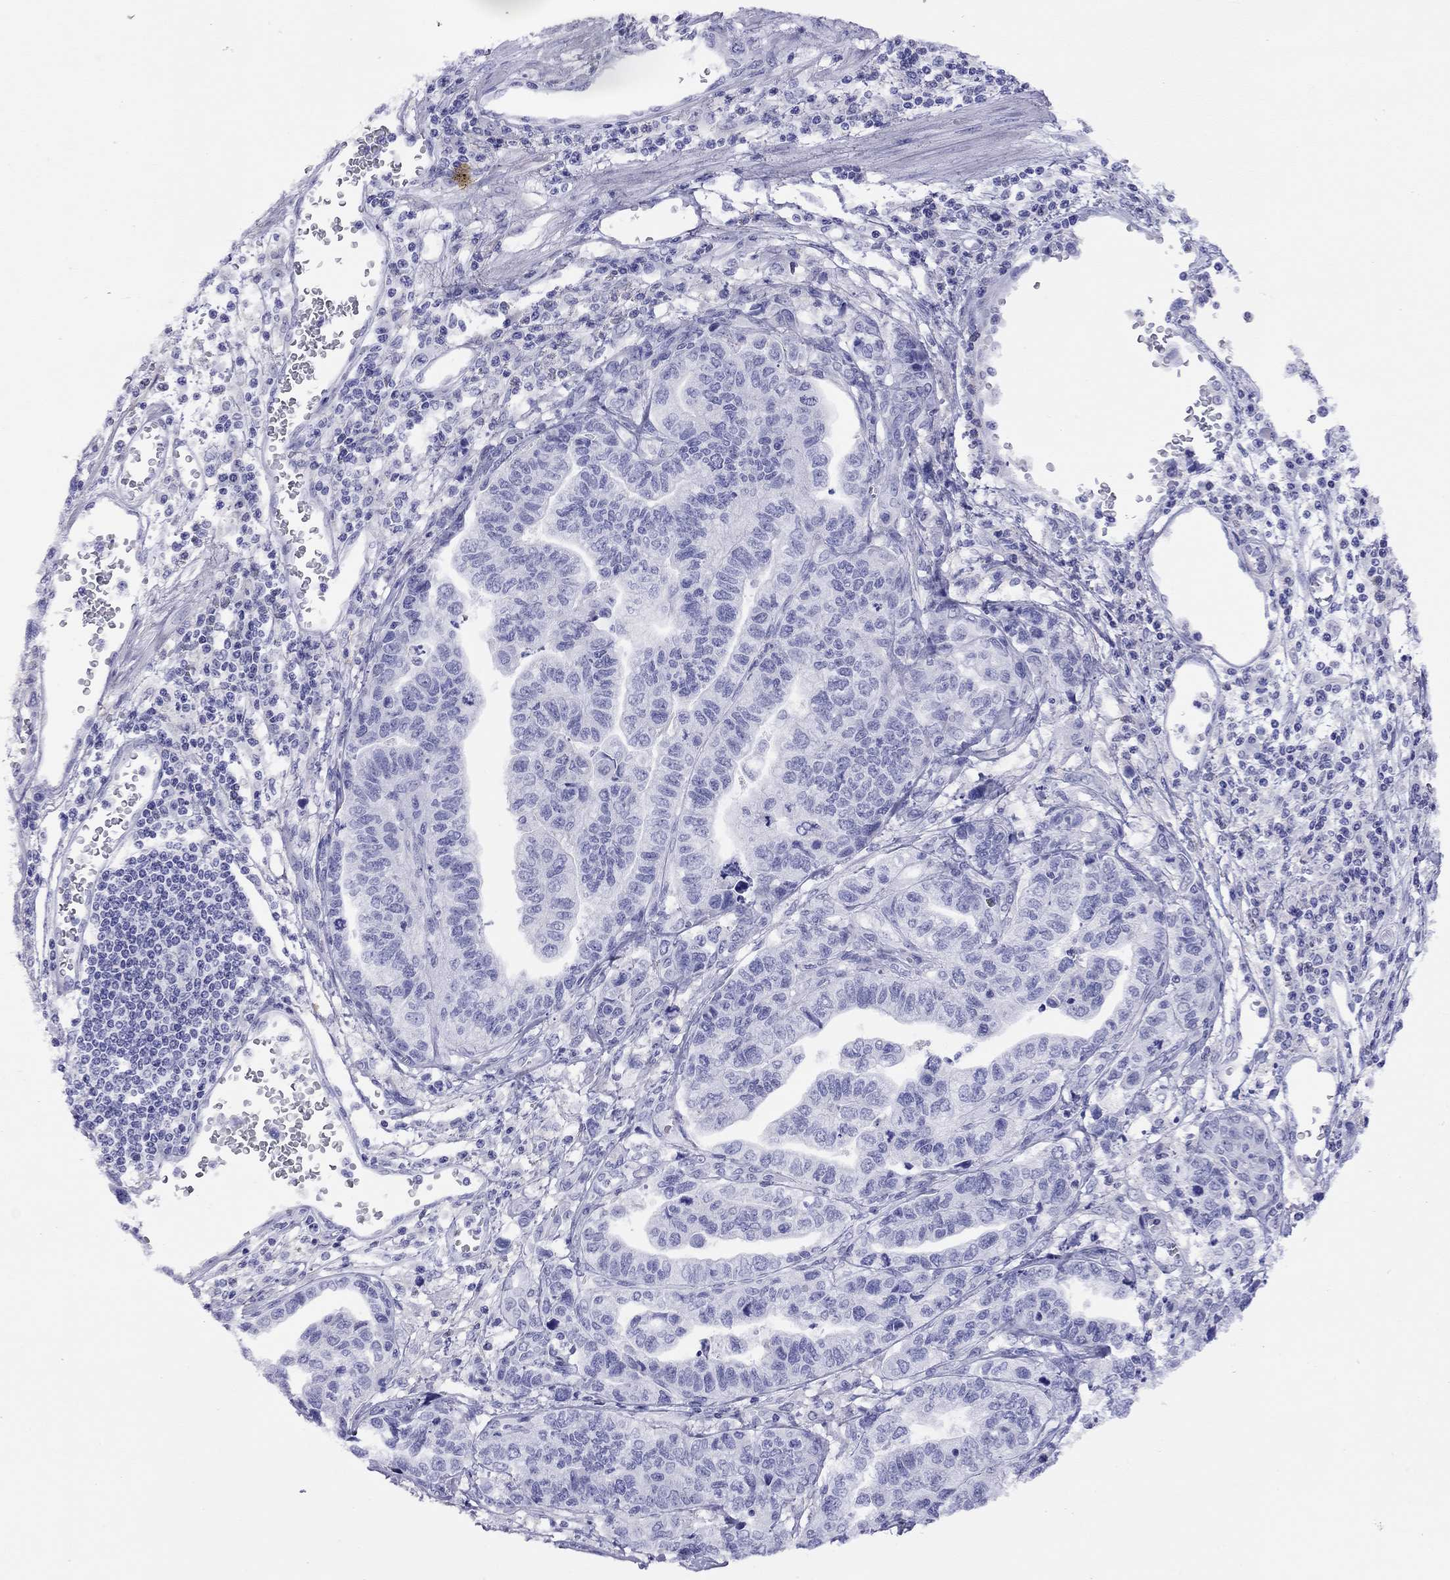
{"staining": {"intensity": "negative", "quantity": "none", "location": "none"}, "tissue": "stomach cancer", "cell_type": "Tumor cells", "image_type": "cancer", "snomed": [{"axis": "morphology", "description": "Adenocarcinoma, NOS"}, {"axis": "topography", "description": "Stomach, upper"}], "caption": "Tumor cells show no significant staining in stomach cancer (adenocarcinoma). (DAB IHC, high magnification).", "gene": "SLC30A8", "patient": {"sex": "female", "age": 67}}